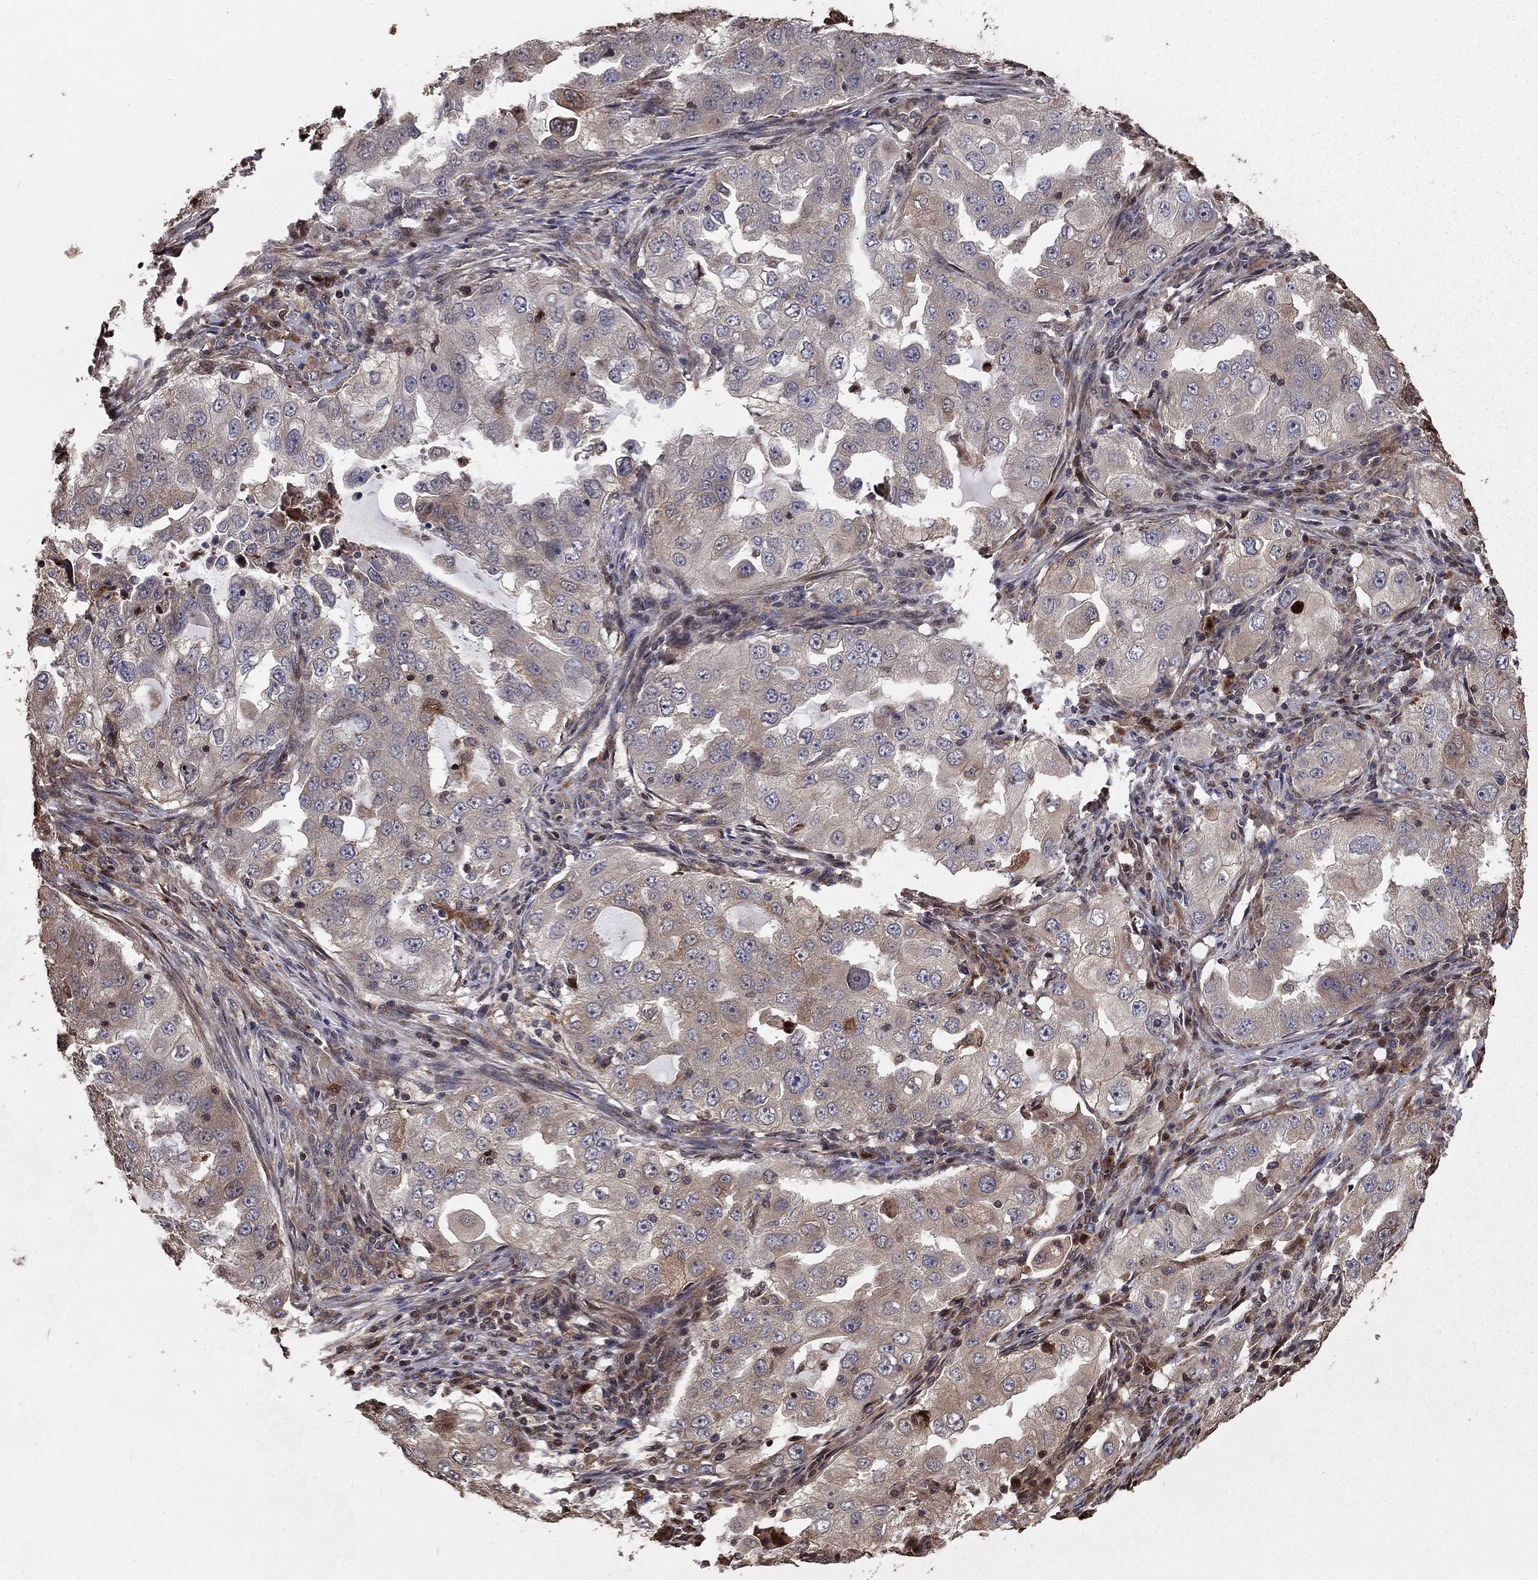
{"staining": {"intensity": "negative", "quantity": "none", "location": "none"}, "tissue": "lung cancer", "cell_type": "Tumor cells", "image_type": "cancer", "snomed": [{"axis": "morphology", "description": "Adenocarcinoma, NOS"}, {"axis": "topography", "description": "Lung"}], "caption": "An IHC image of lung cancer is shown. There is no staining in tumor cells of lung cancer. The staining is performed using DAB (3,3'-diaminobenzidine) brown chromogen with nuclei counter-stained in using hematoxylin.", "gene": "GYG1", "patient": {"sex": "female", "age": 61}}